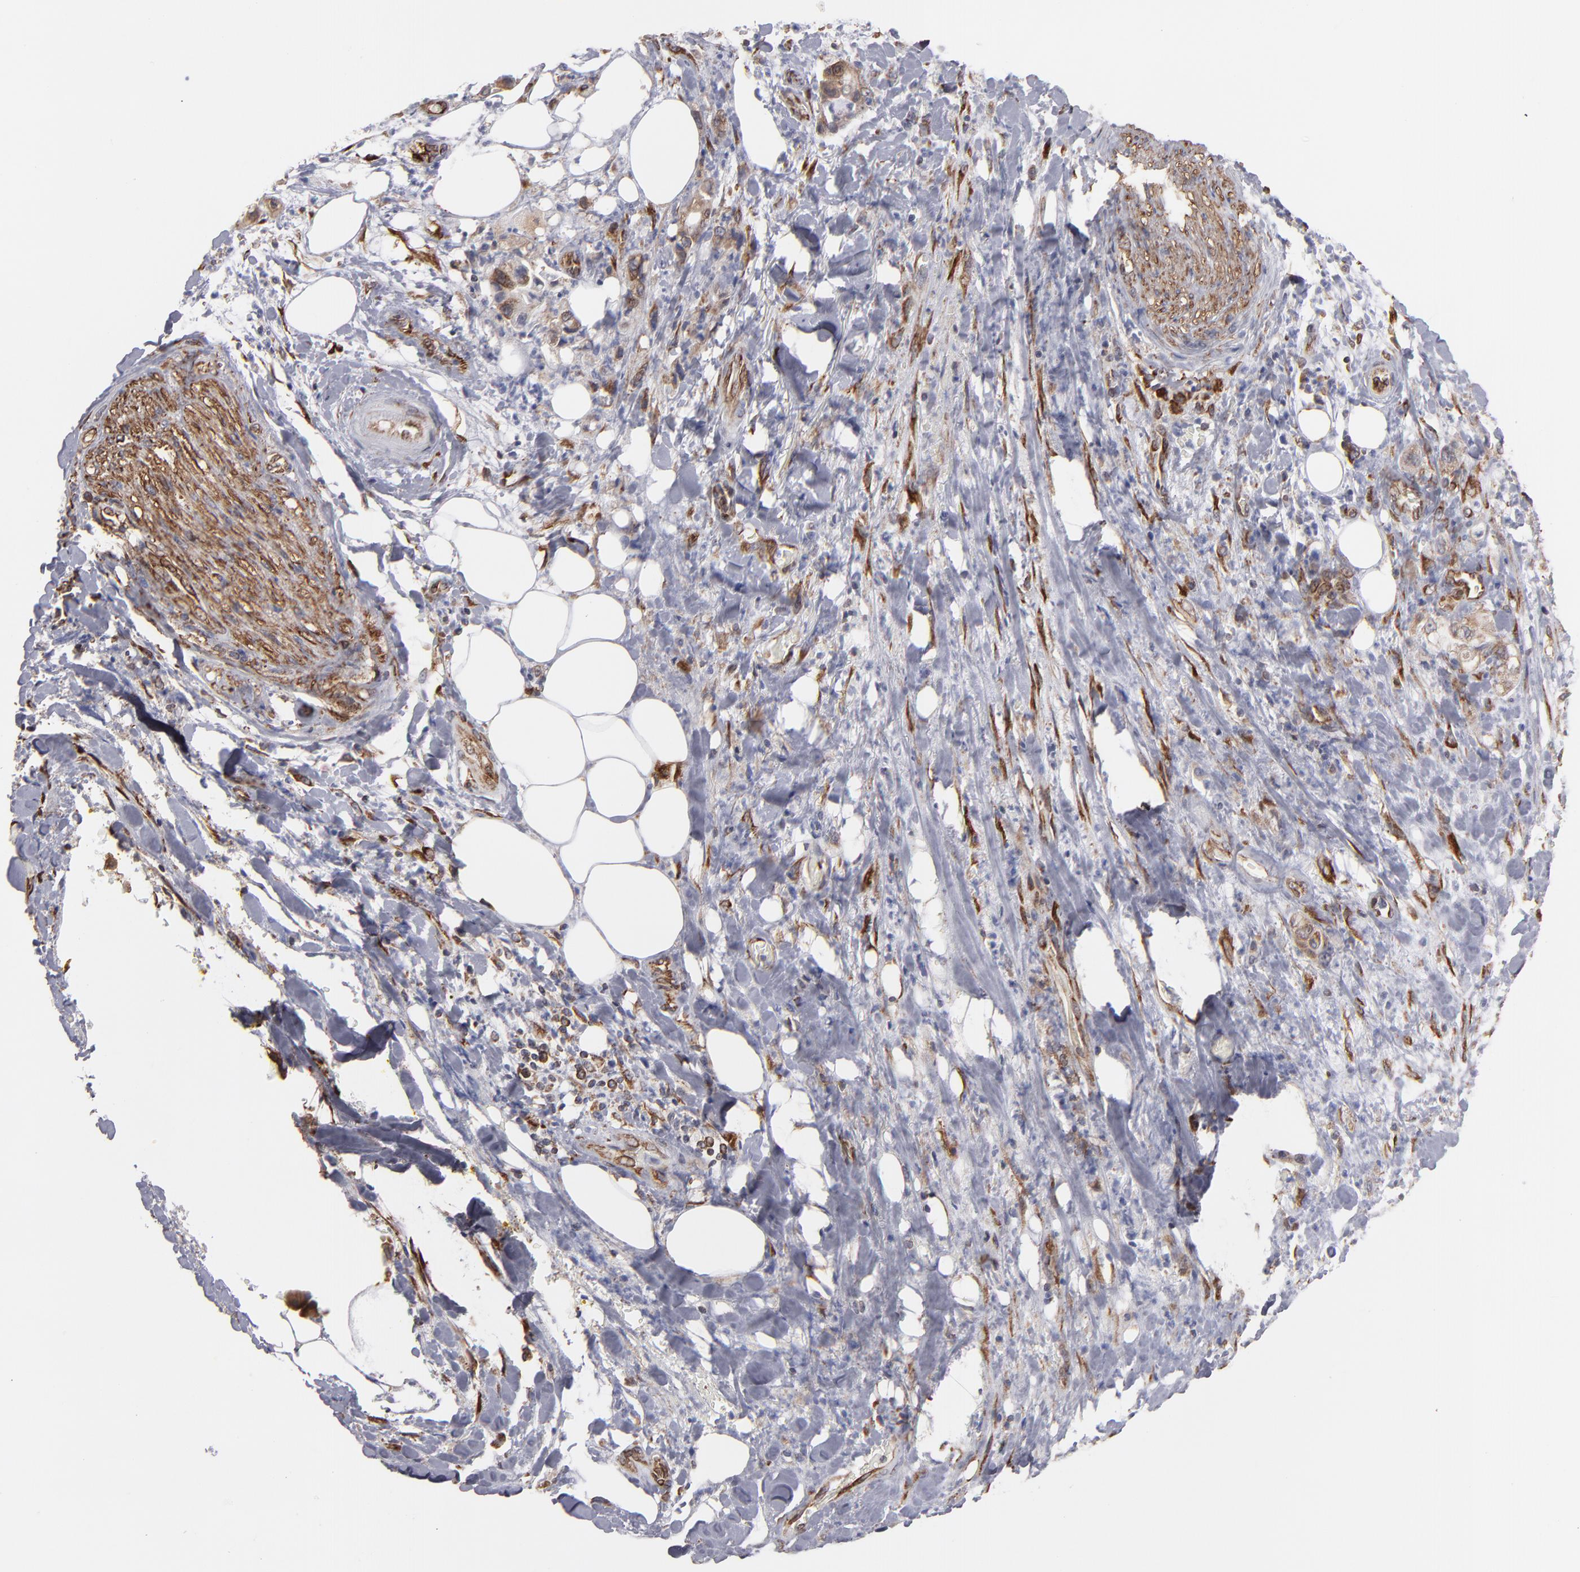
{"staining": {"intensity": "moderate", "quantity": ">75%", "location": "cytoplasmic/membranous"}, "tissue": "pancreatic cancer", "cell_type": "Tumor cells", "image_type": "cancer", "snomed": [{"axis": "morphology", "description": "Adenocarcinoma, NOS"}, {"axis": "topography", "description": "Pancreas"}], "caption": "High-power microscopy captured an immunohistochemistry image of pancreatic cancer (adenocarcinoma), revealing moderate cytoplasmic/membranous positivity in about >75% of tumor cells.", "gene": "KTN1", "patient": {"sex": "male", "age": 70}}